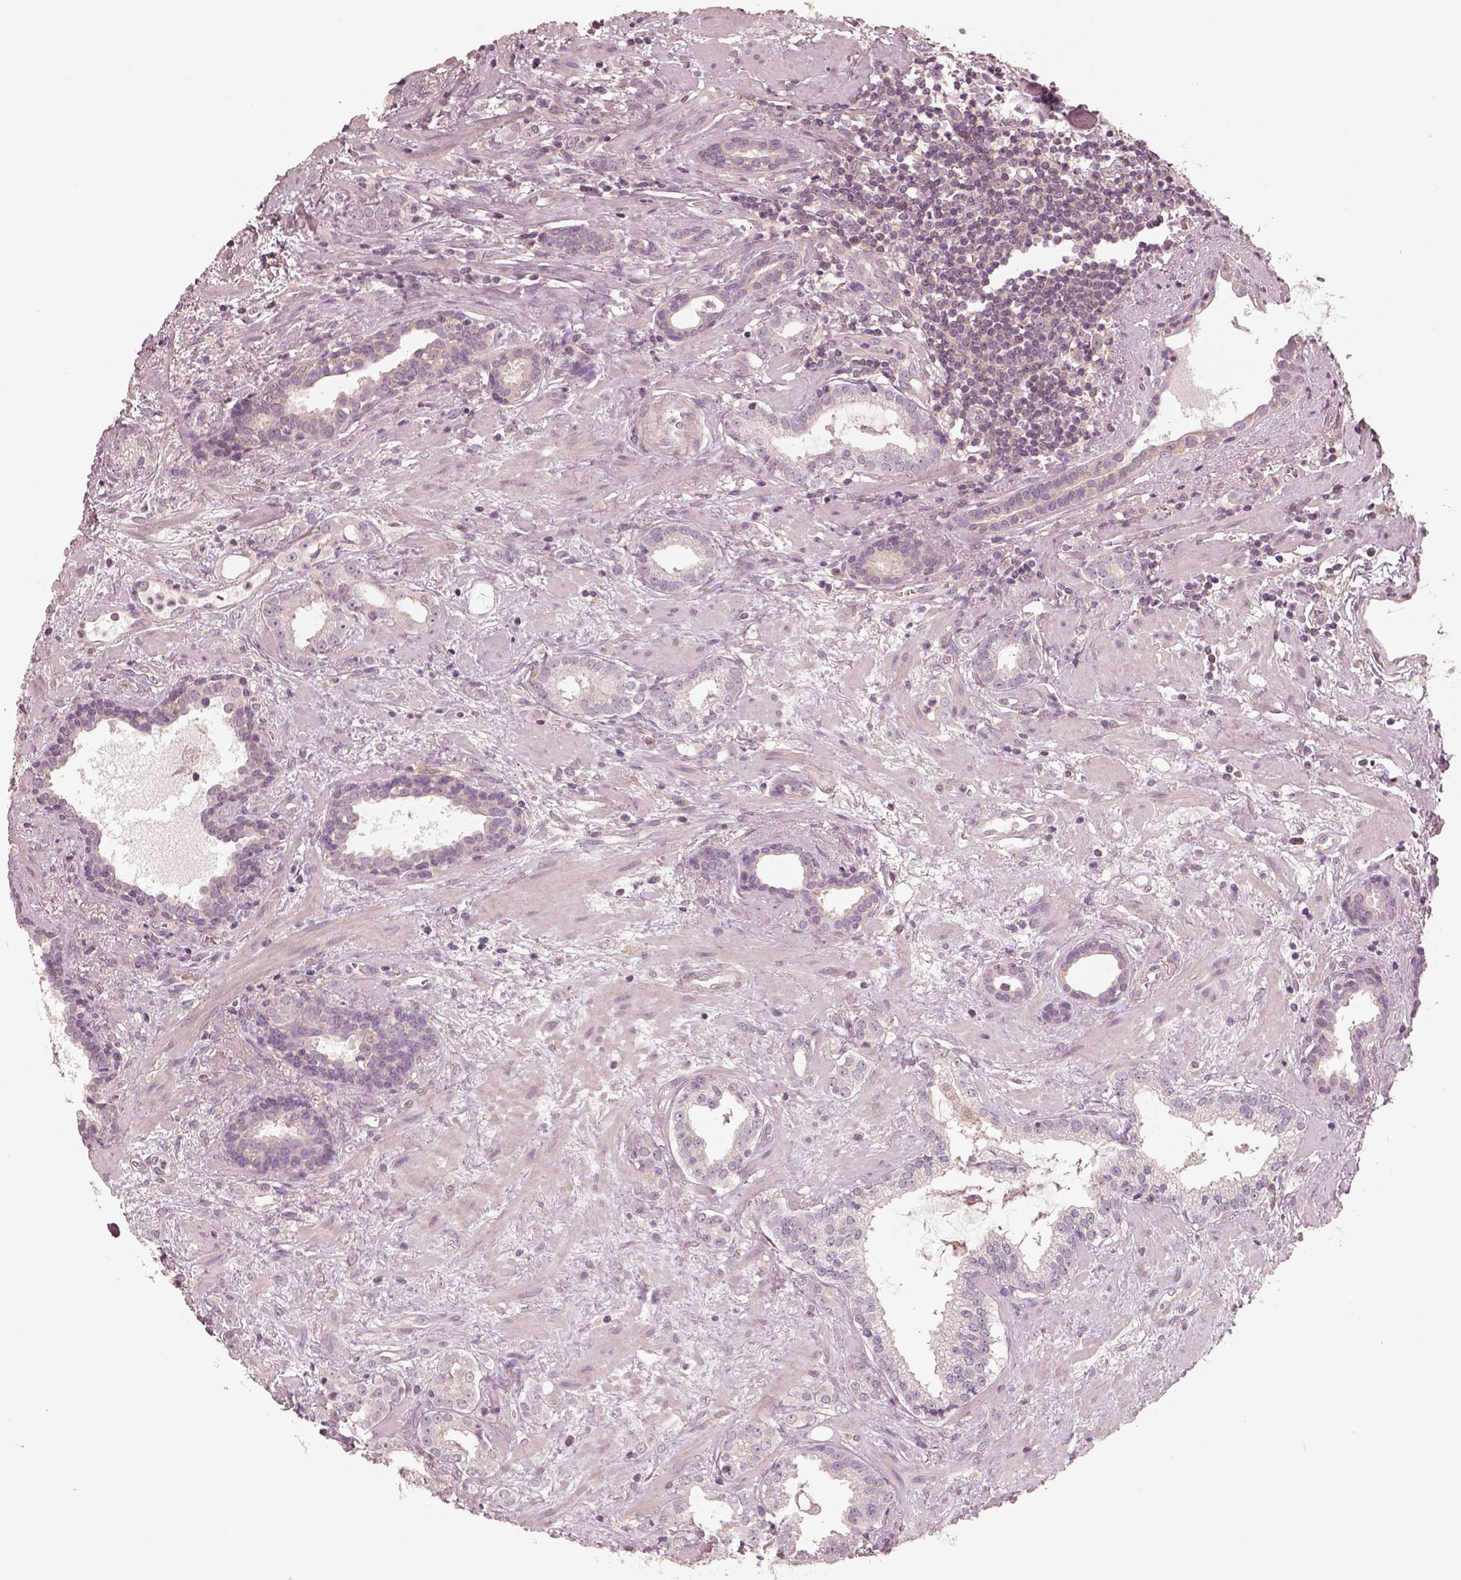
{"staining": {"intensity": "negative", "quantity": "none", "location": "none"}, "tissue": "prostate cancer", "cell_type": "Tumor cells", "image_type": "cancer", "snomed": [{"axis": "morphology", "description": "Adenocarcinoma, NOS"}, {"axis": "topography", "description": "Prostate"}], "caption": "There is no significant expression in tumor cells of prostate adenocarcinoma.", "gene": "PRKACG", "patient": {"sex": "male", "age": 66}}